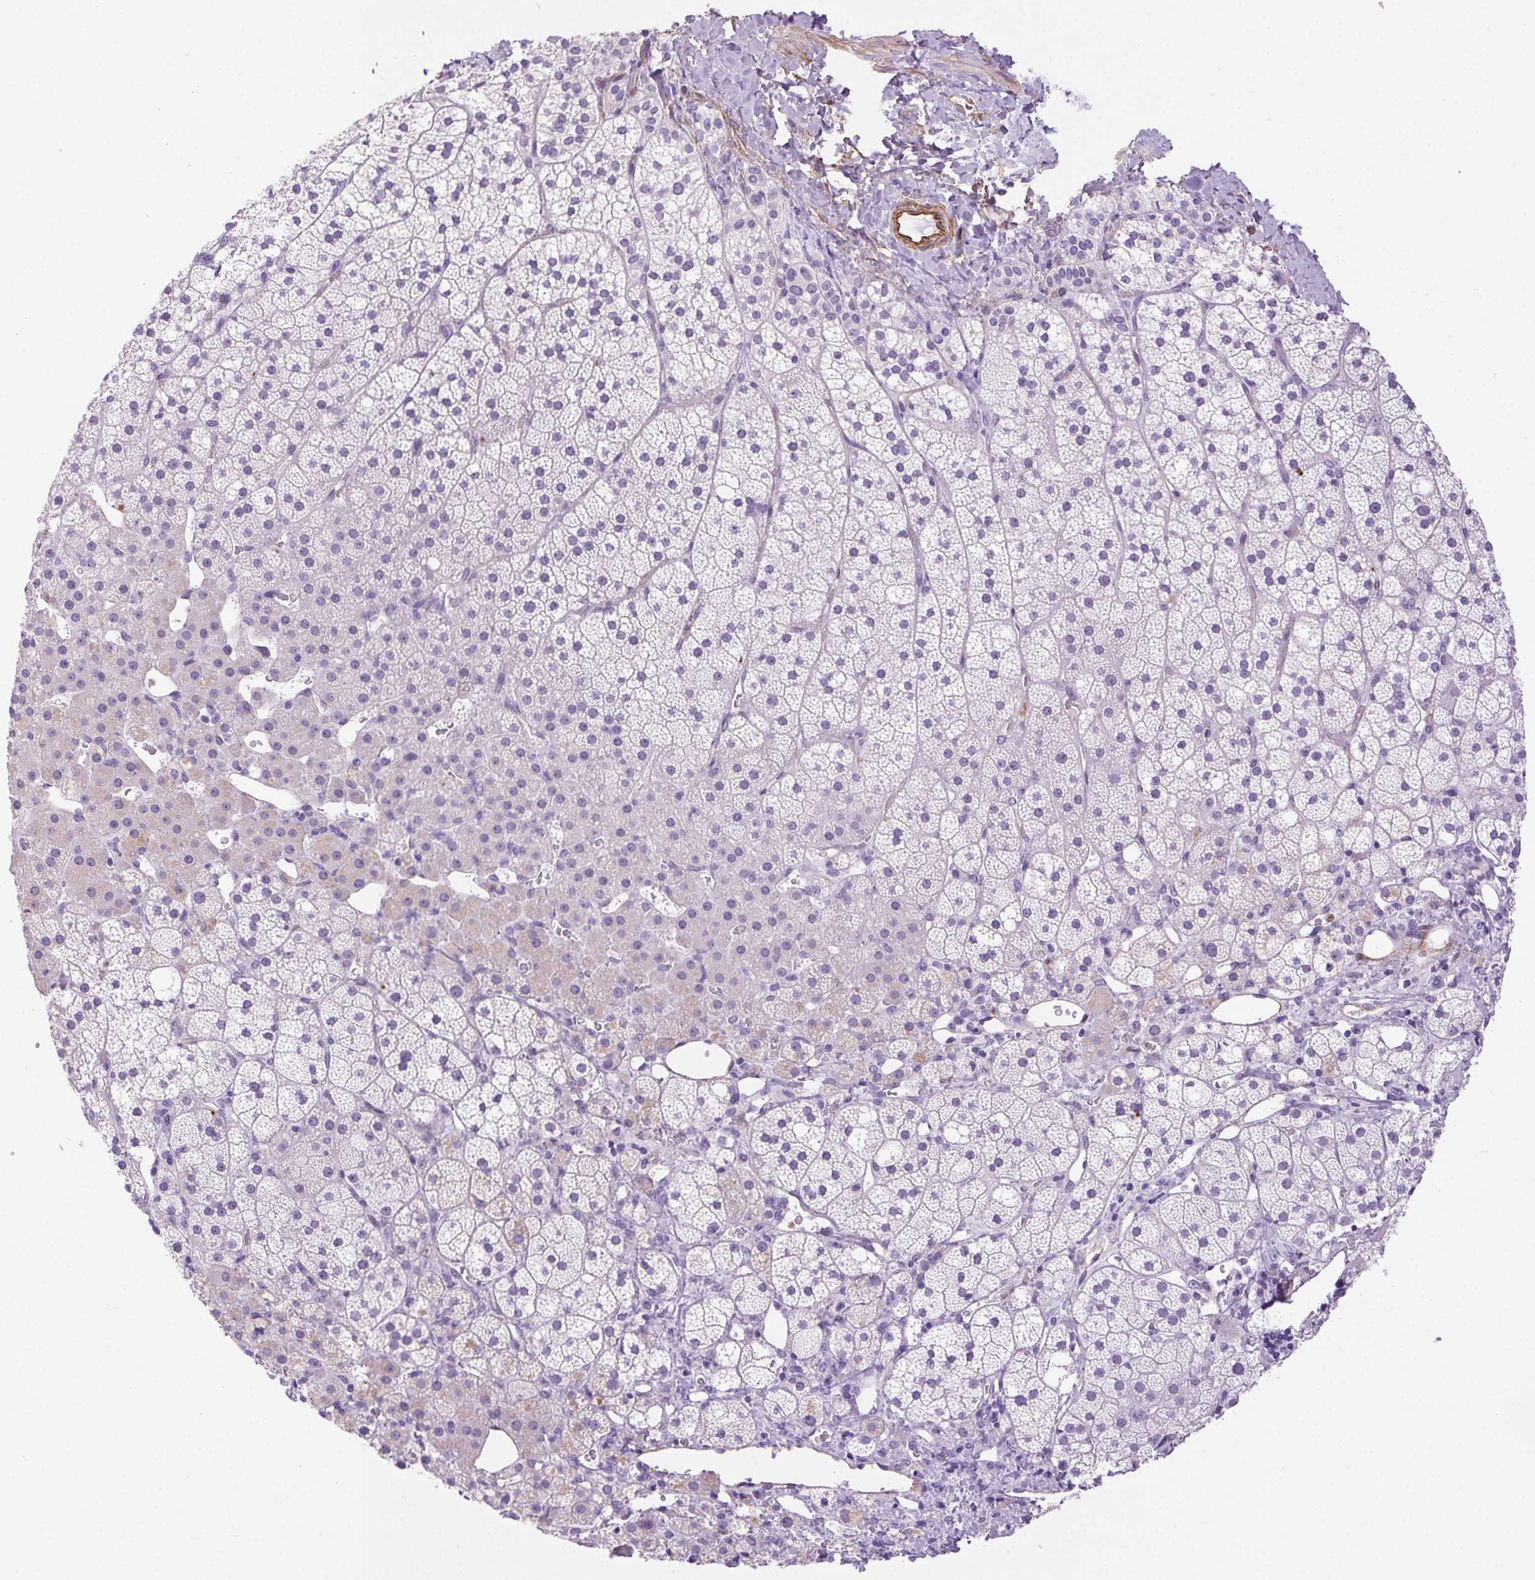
{"staining": {"intensity": "negative", "quantity": "none", "location": "none"}, "tissue": "adrenal gland", "cell_type": "Glandular cells", "image_type": "normal", "snomed": [{"axis": "morphology", "description": "Normal tissue, NOS"}, {"axis": "topography", "description": "Adrenal gland"}], "caption": "The IHC micrograph has no significant positivity in glandular cells of adrenal gland.", "gene": "SHCBP1L", "patient": {"sex": "male", "age": 53}}